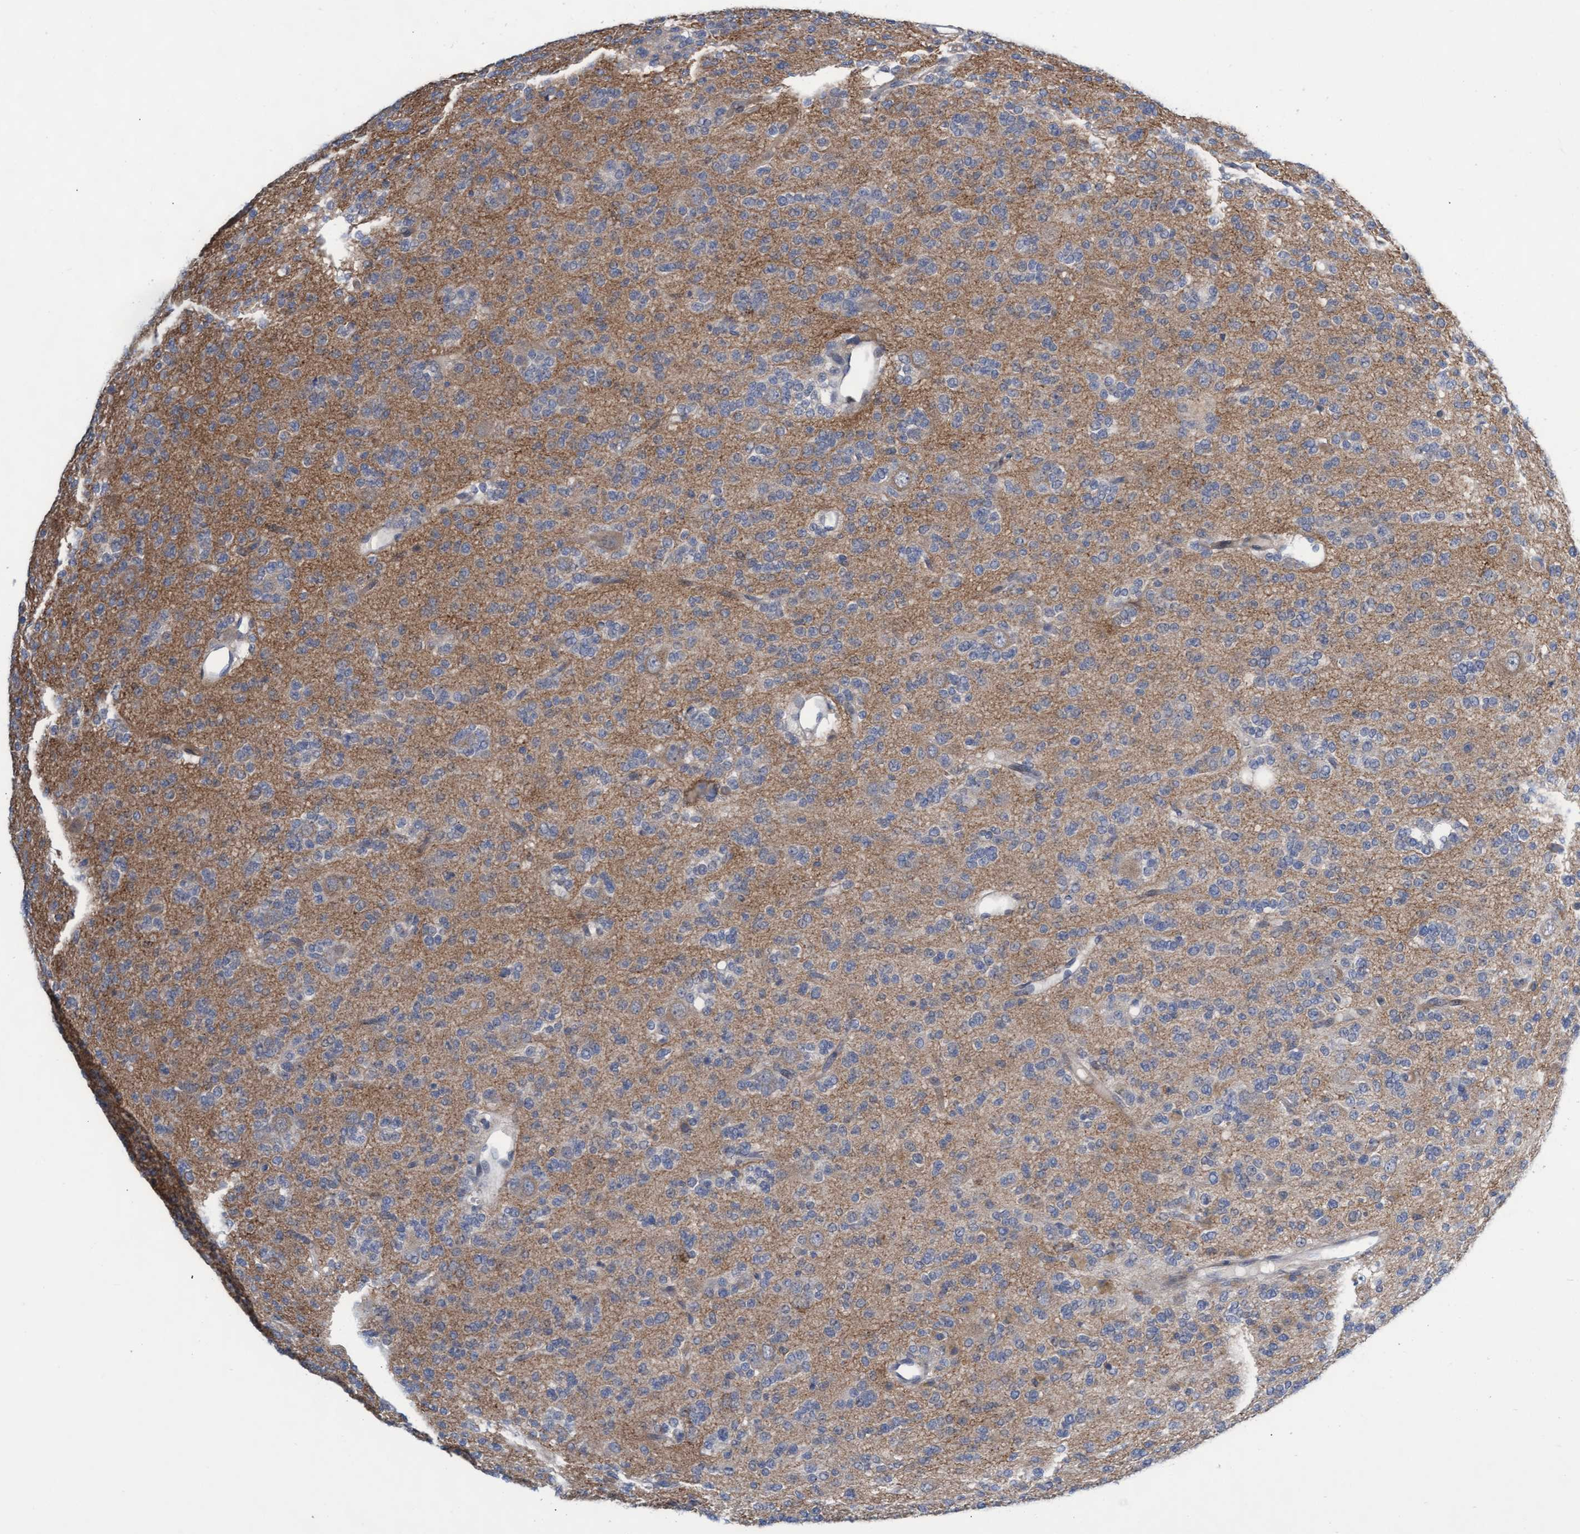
{"staining": {"intensity": "negative", "quantity": "none", "location": "none"}, "tissue": "glioma", "cell_type": "Tumor cells", "image_type": "cancer", "snomed": [{"axis": "morphology", "description": "Glioma, malignant, Low grade"}, {"axis": "topography", "description": "Brain"}], "caption": "A micrograph of human malignant glioma (low-grade) is negative for staining in tumor cells.", "gene": "ABCF2", "patient": {"sex": "male", "age": 38}}